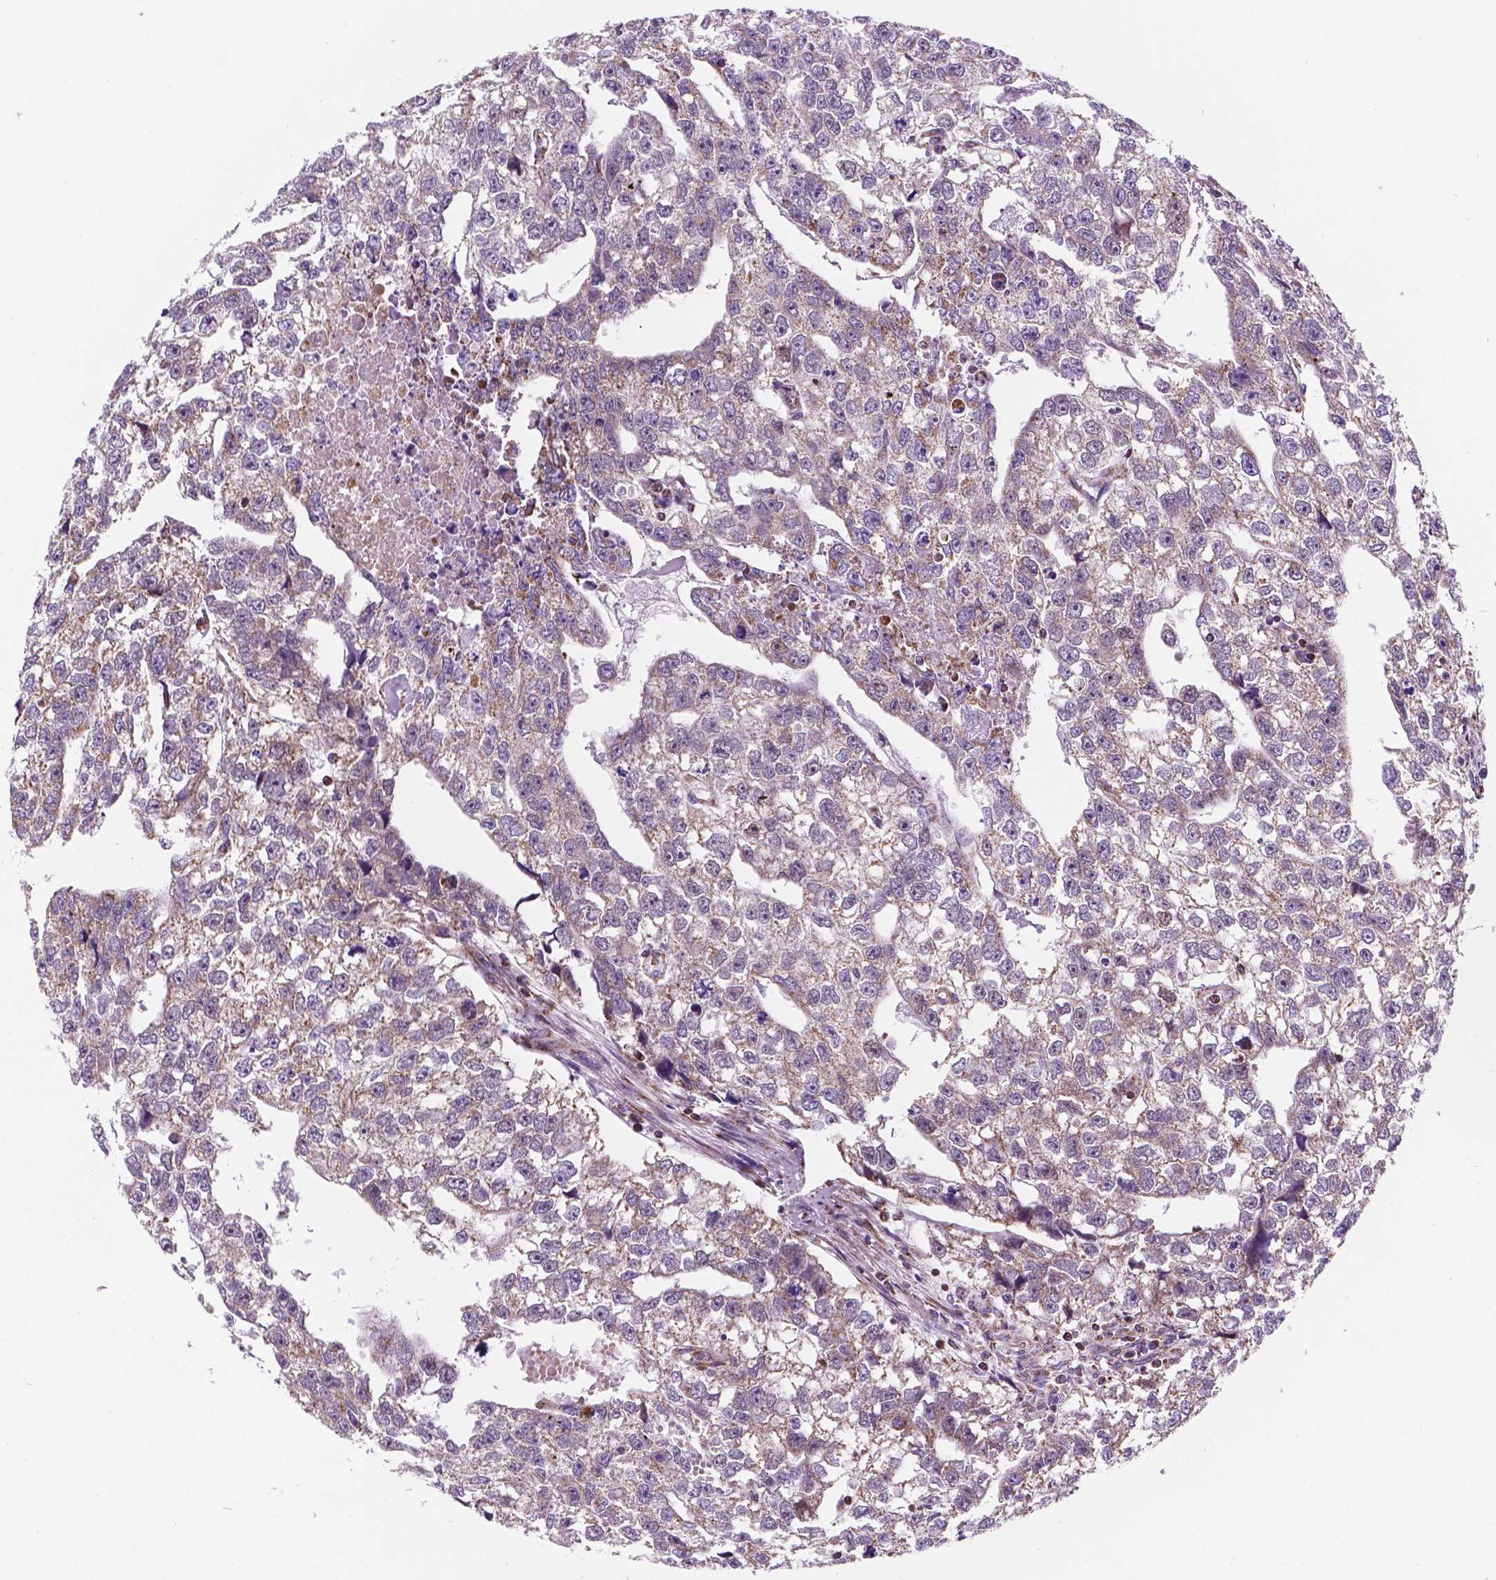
{"staining": {"intensity": "weak", "quantity": "25%-75%", "location": "cytoplasmic/membranous"}, "tissue": "testis cancer", "cell_type": "Tumor cells", "image_type": "cancer", "snomed": [{"axis": "morphology", "description": "Carcinoma, Embryonal, NOS"}, {"axis": "morphology", "description": "Teratoma, malignant, NOS"}, {"axis": "topography", "description": "Testis"}], "caption": "Testis cancer was stained to show a protein in brown. There is low levels of weak cytoplasmic/membranous expression in about 25%-75% of tumor cells.", "gene": "GEMIN4", "patient": {"sex": "male", "age": 44}}